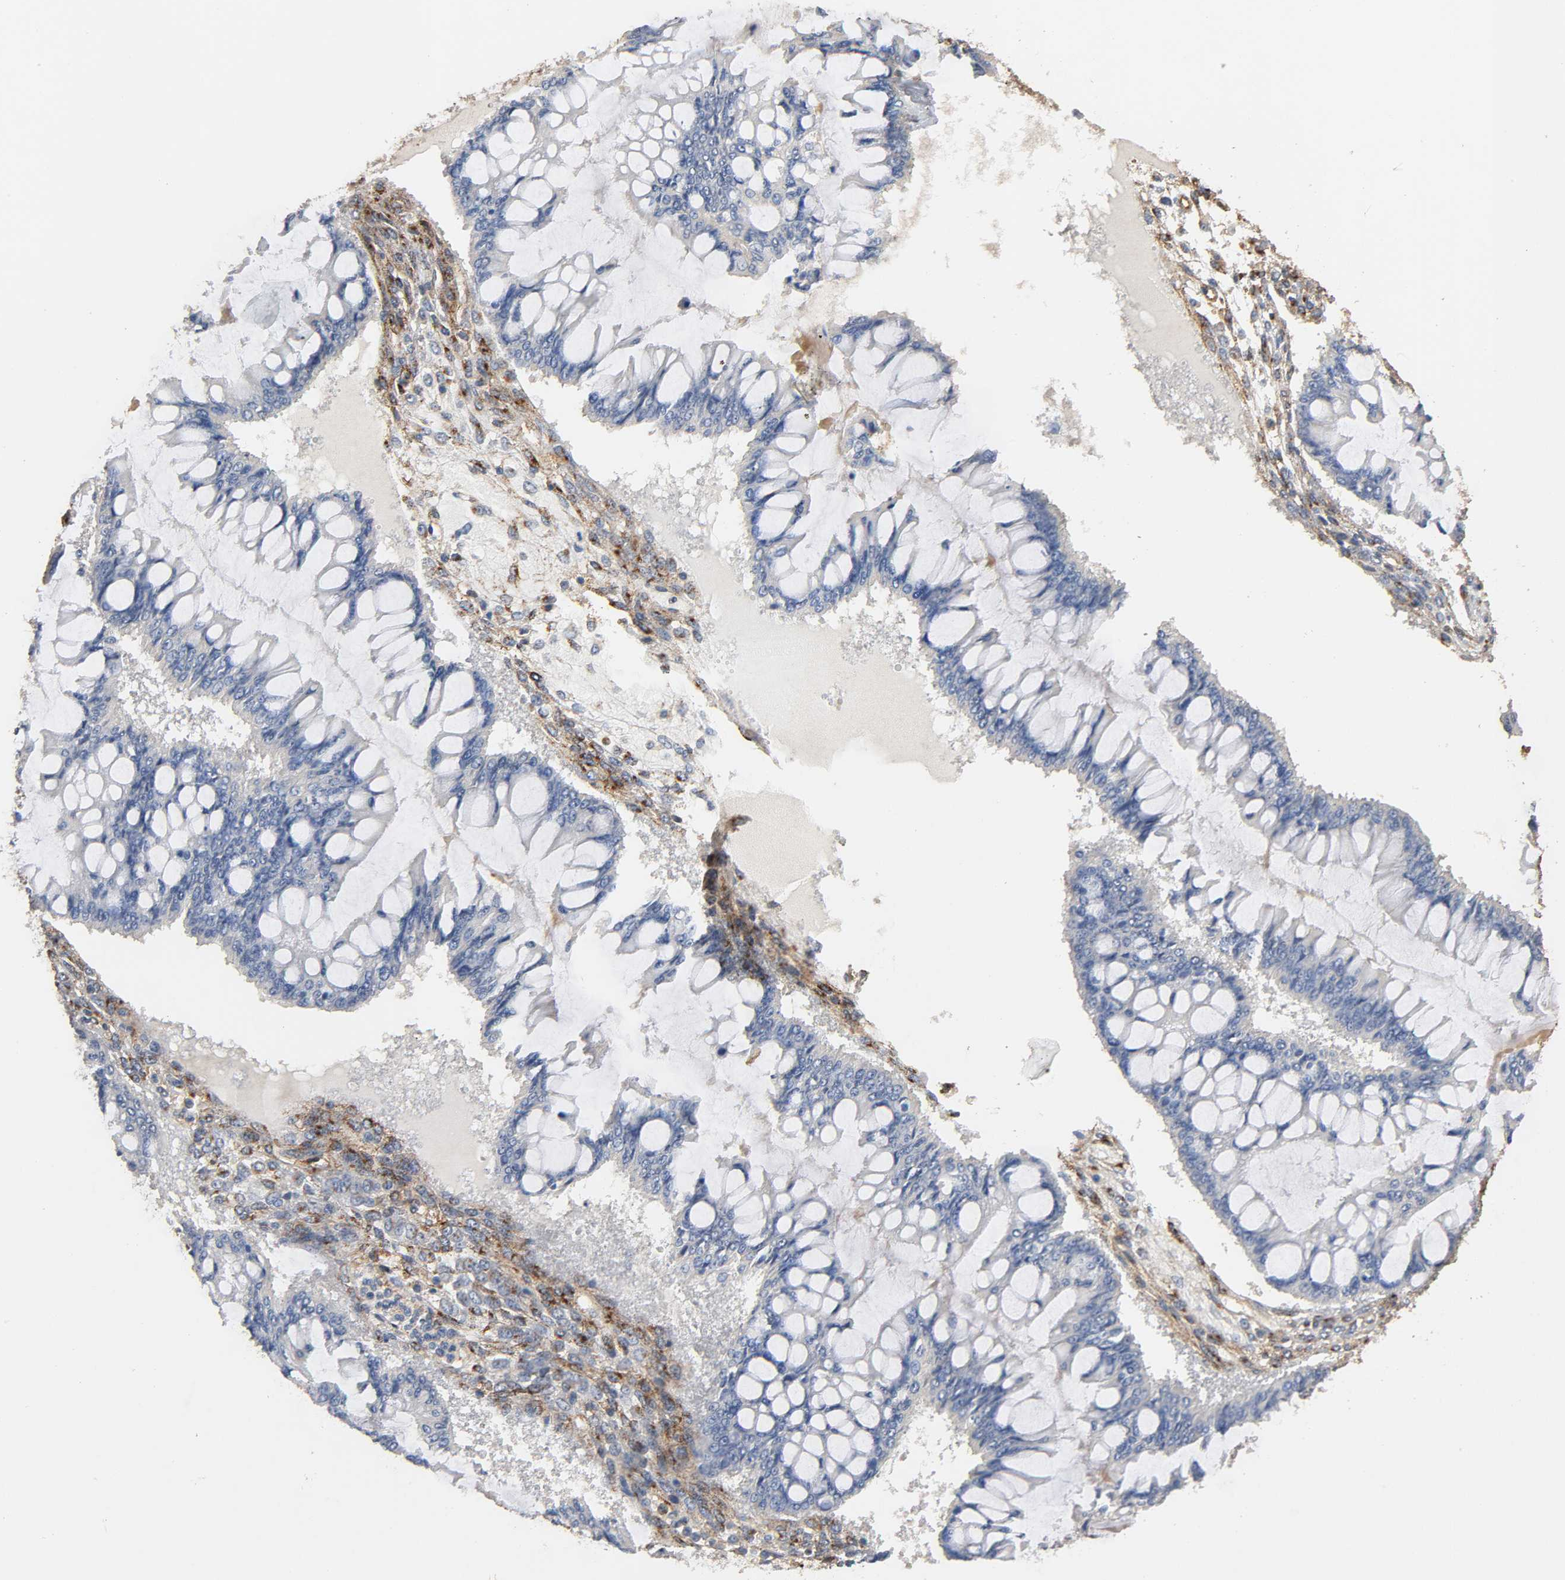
{"staining": {"intensity": "negative", "quantity": "none", "location": "none"}, "tissue": "ovarian cancer", "cell_type": "Tumor cells", "image_type": "cancer", "snomed": [{"axis": "morphology", "description": "Cystadenocarcinoma, mucinous, NOS"}, {"axis": "topography", "description": "Ovary"}], "caption": "Immunohistochemistry (IHC) image of human mucinous cystadenocarcinoma (ovarian) stained for a protein (brown), which demonstrates no positivity in tumor cells.", "gene": "IFITM3", "patient": {"sex": "female", "age": 73}}